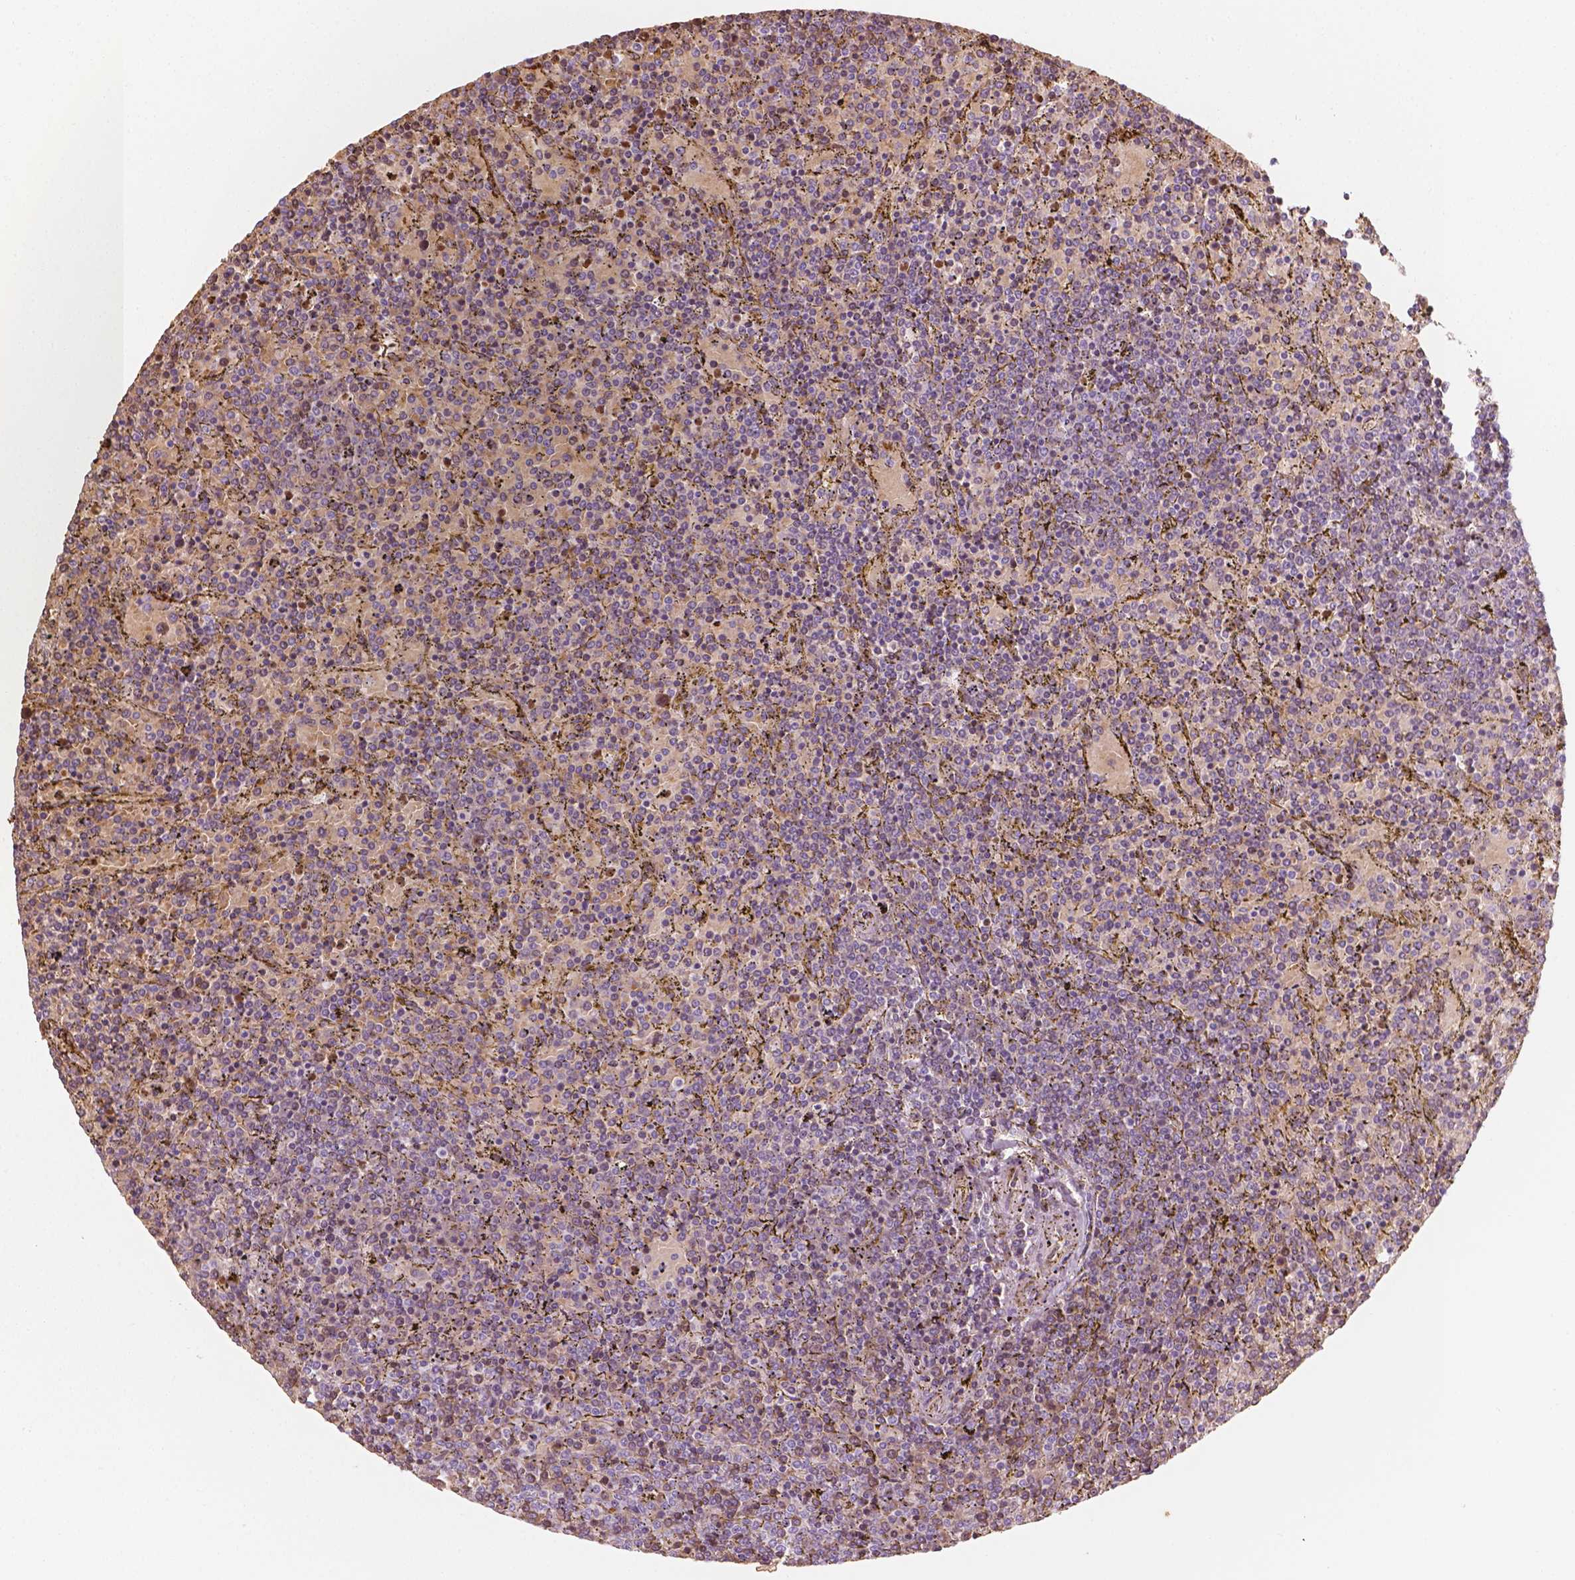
{"staining": {"intensity": "negative", "quantity": "none", "location": "none"}, "tissue": "lymphoma", "cell_type": "Tumor cells", "image_type": "cancer", "snomed": [{"axis": "morphology", "description": "Malignant lymphoma, non-Hodgkin's type, Low grade"}, {"axis": "topography", "description": "Spleen"}], "caption": "DAB immunohistochemical staining of human lymphoma exhibits no significant positivity in tumor cells. (DAB IHC with hematoxylin counter stain).", "gene": "CES1", "patient": {"sex": "female", "age": 77}}